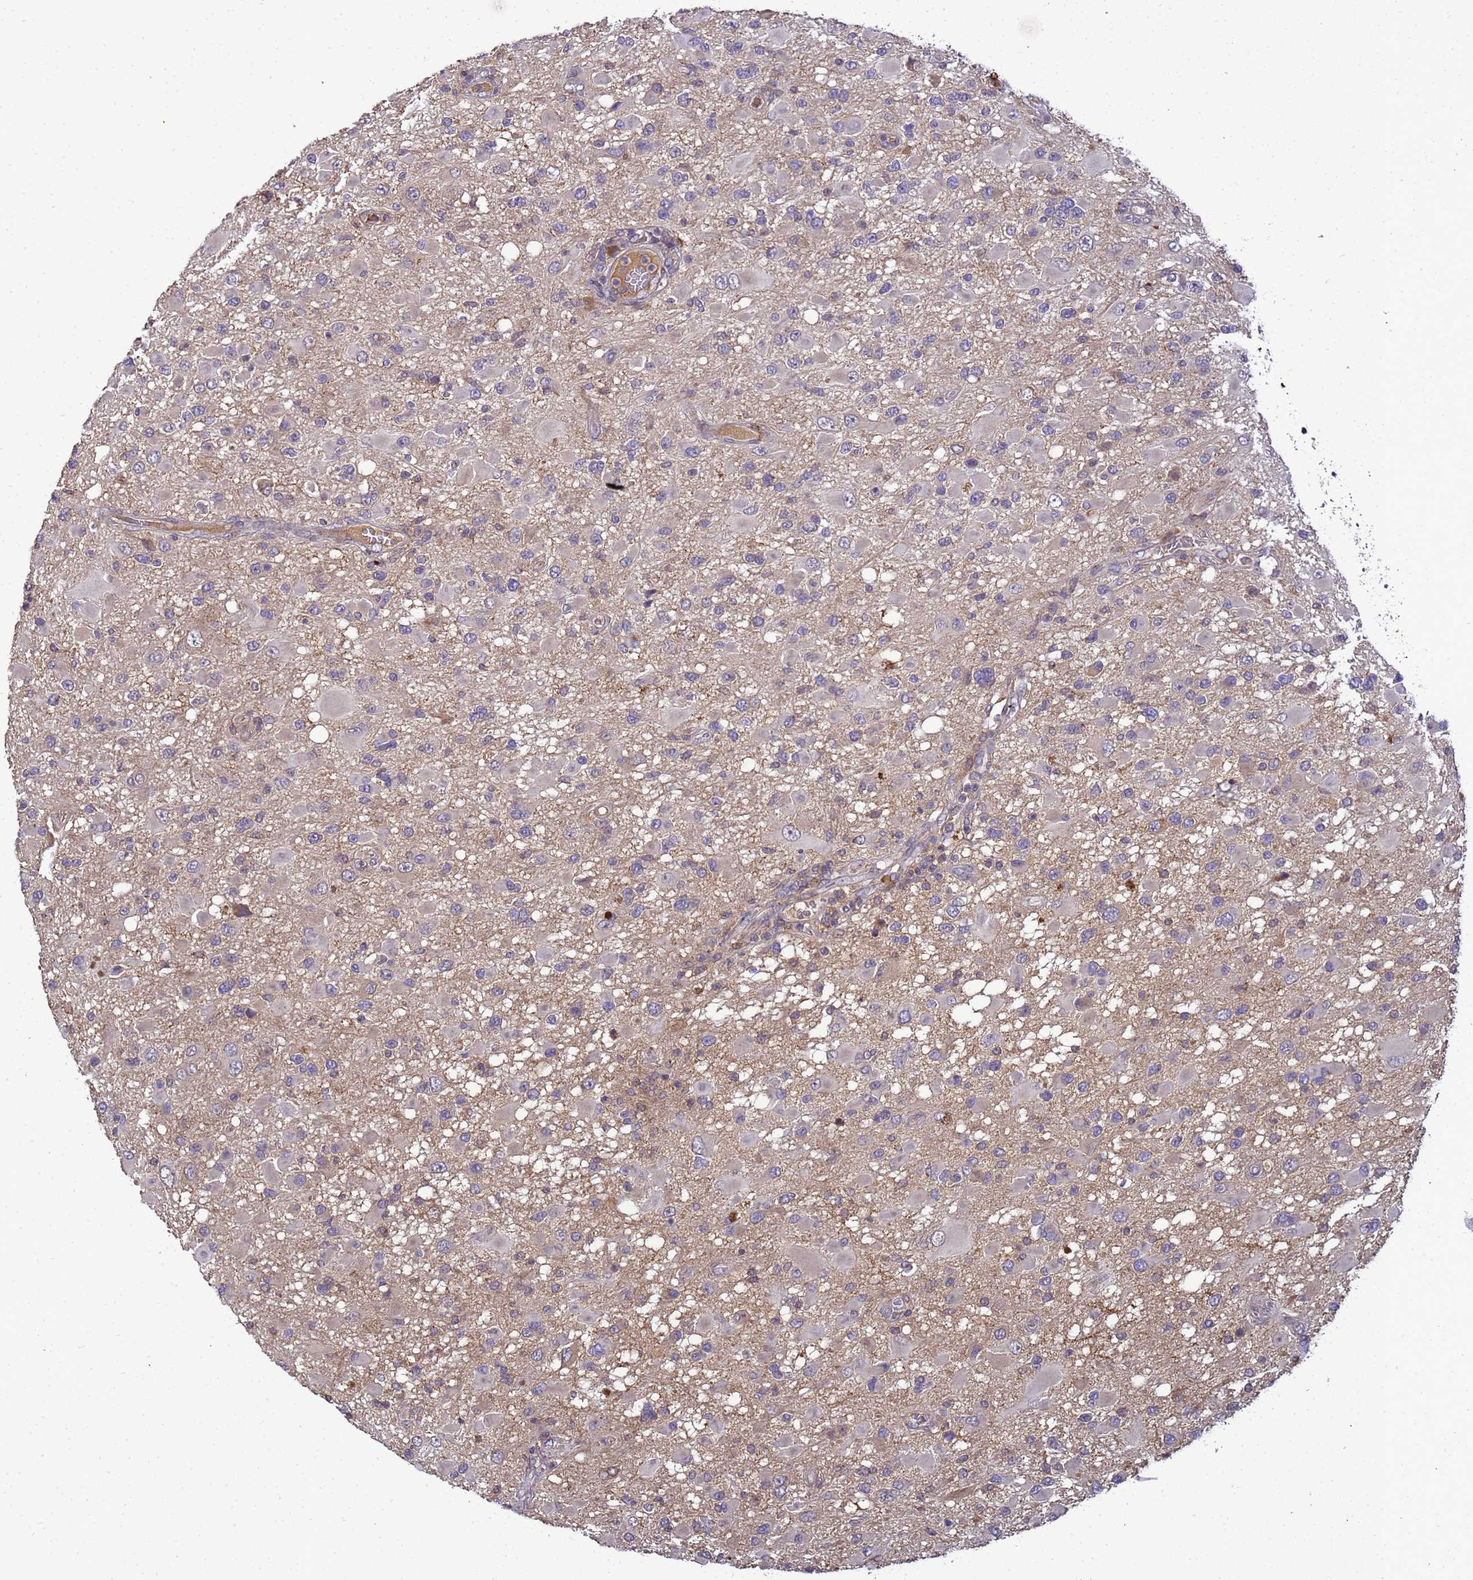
{"staining": {"intensity": "negative", "quantity": "none", "location": "none"}, "tissue": "glioma", "cell_type": "Tumor cells", "image_type": "cancer", "snomed": [{"axis": "morphology", "description": "Glioma, malignant, High grade"}, {"axis": "topography", "description": "Brain"}], "caption": "Tumor cells show no significant staining in glioma.", "gene": "TMEM74B", "patient": {"sex": "male", "age": 53}}